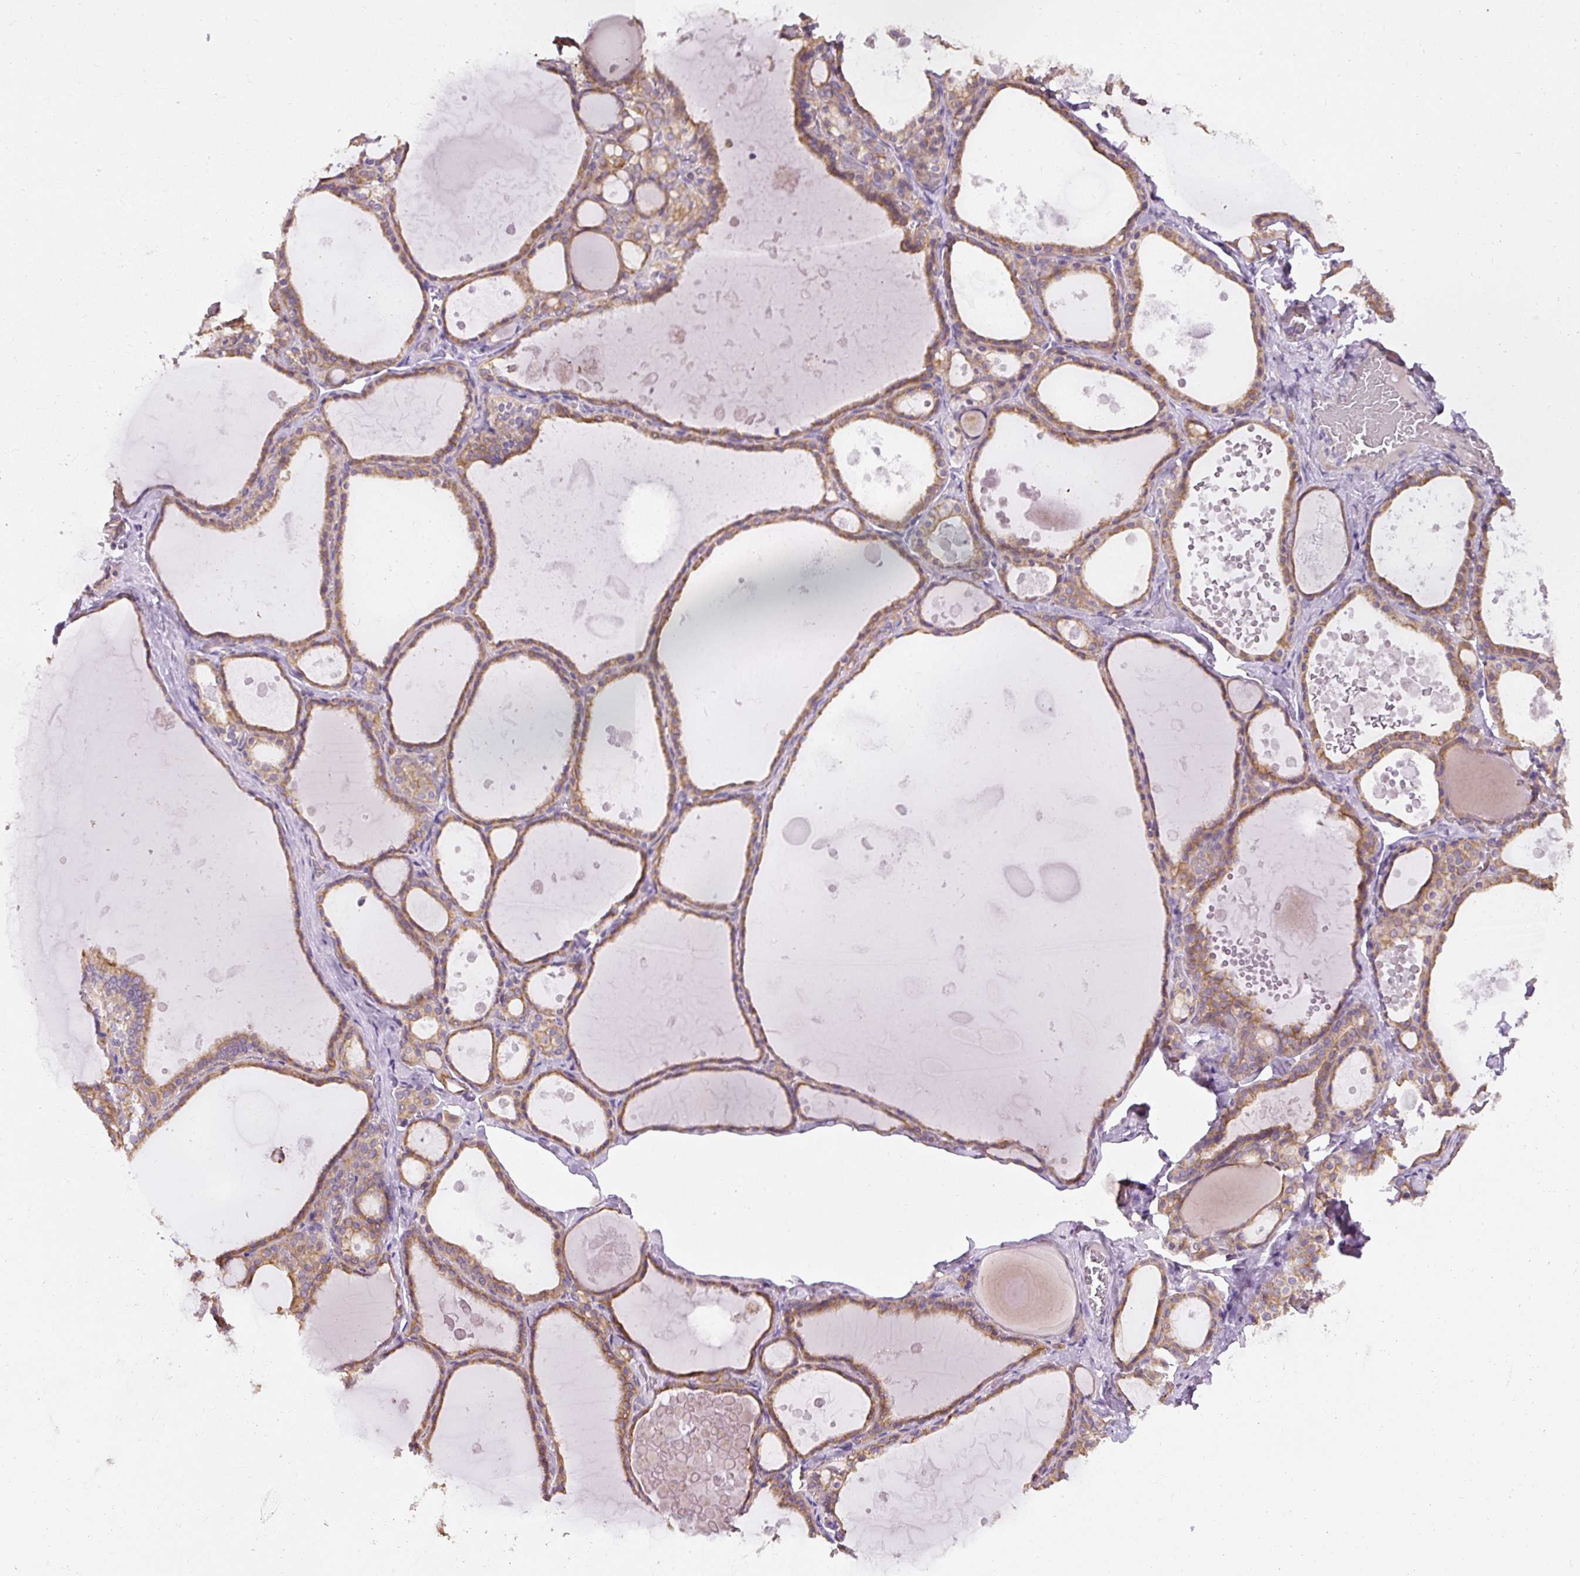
{"staining": {"intensity": "moderate", "quantity": ">75%", "location": "cytoplasmic/membranous"}, "tissue": "thyroid gland", "cell_type": "Glandular cells", "image_type": "normal", "snomed": [{"axis": "morphology", "description": "Normal tissue, NOS"}, {"axis": "topography", "description": "Thyroid gland"}], "caption": "An immunohistochemistry photomicrograph of unremarkable tissue is shown. Protein staining in brown labels moderate cytoplasmic/membranous positivity in thyroid gland within glandular cells.", "gene": "FAM149A", "patient": {"sex": "male", "age": 56}}